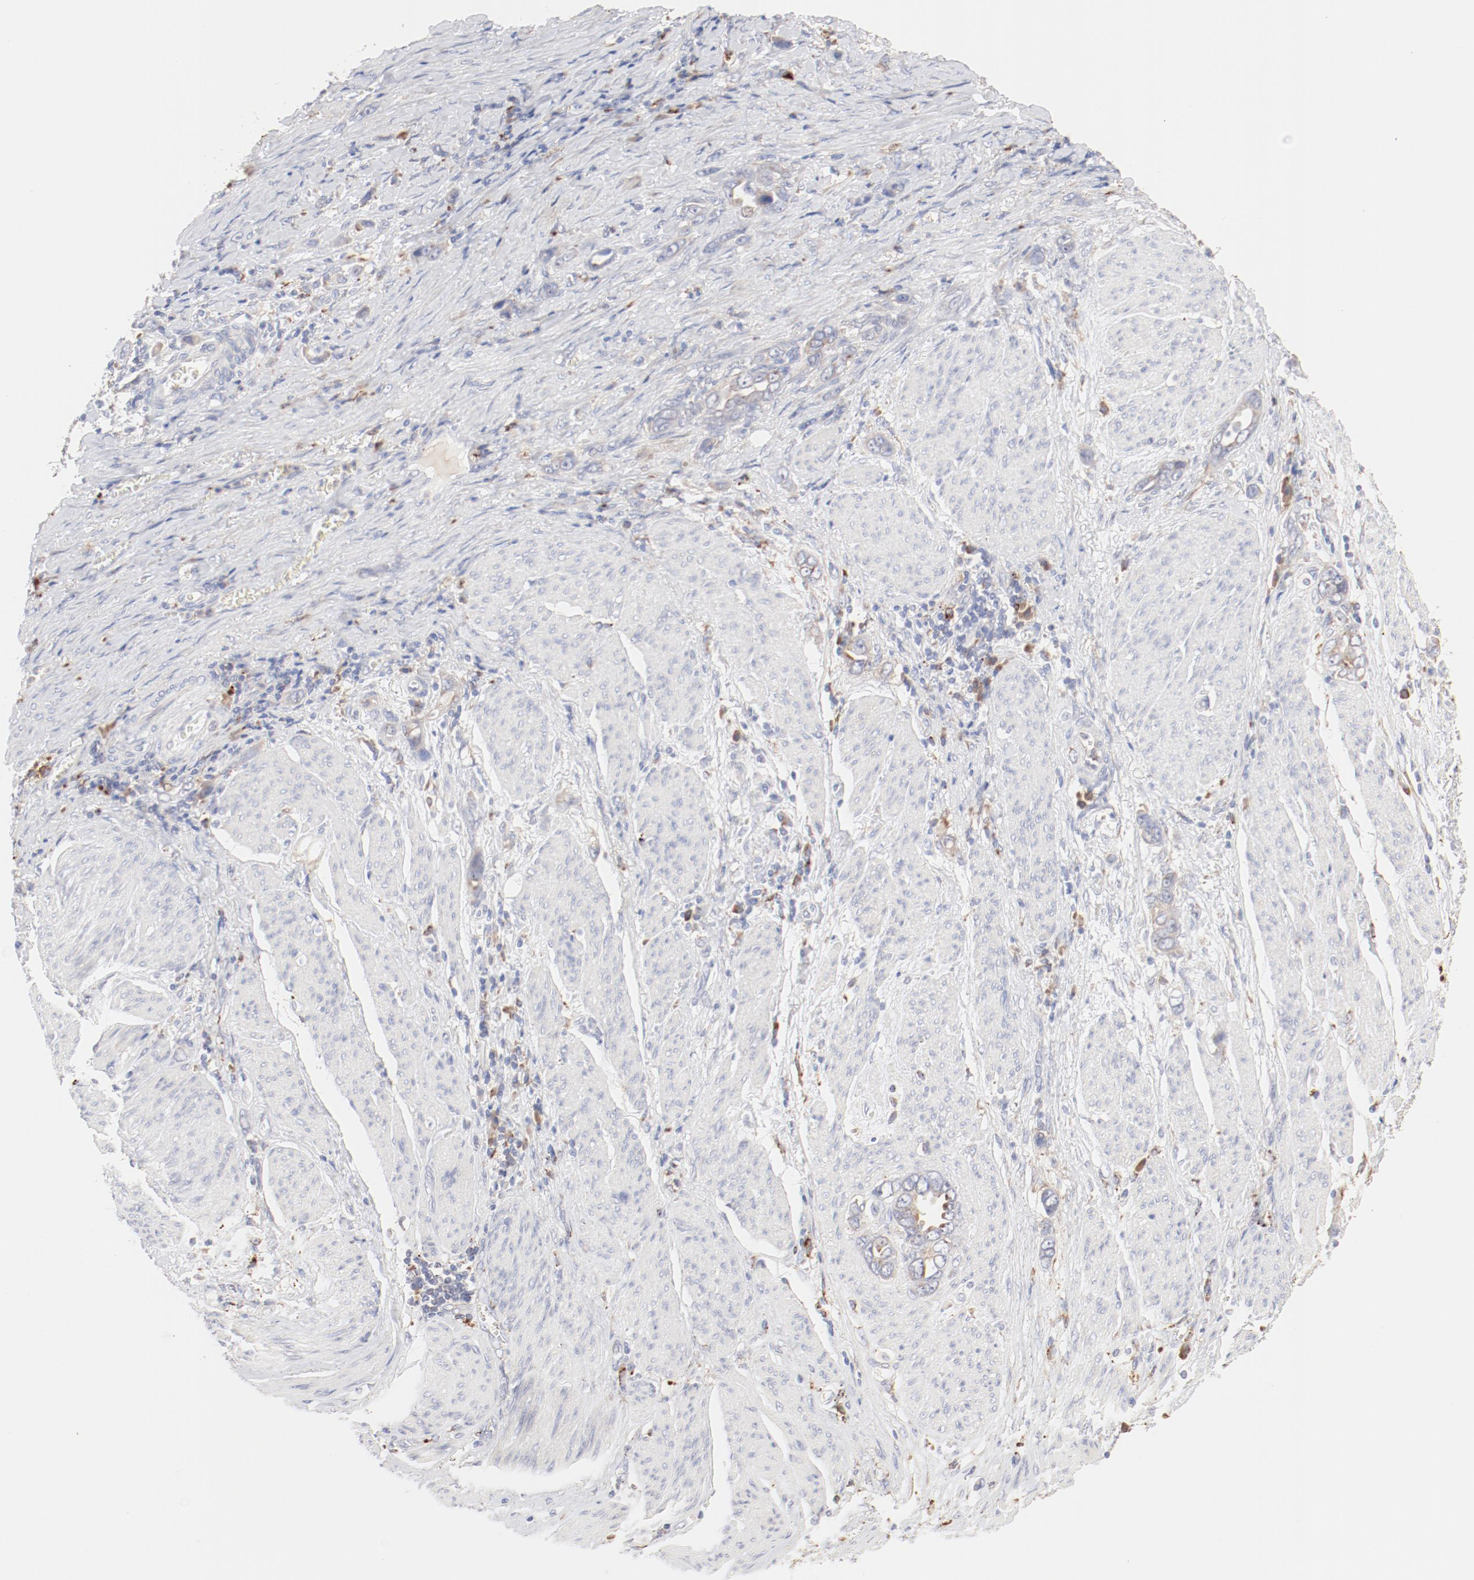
{"staining": {"intensity": "weak", "quantity": "25%-75%", "location": "cytoplasmic/membranous"}, "tissue": "stomach cancer", "cell_type": "Tumor cells", "image_type": "cancer", "snomed": [{"axis": "morphology", "description": "Adenocarcinoma, NOS"}, {"axis": "topography", "description": "Stomach"}], "caption": "Human adenocarcinoma (stomach) stained with a protein marker shows weak staining in tumor cells.", "gene": "CTSH", "patient": {"sex": "male", "age": 78}}